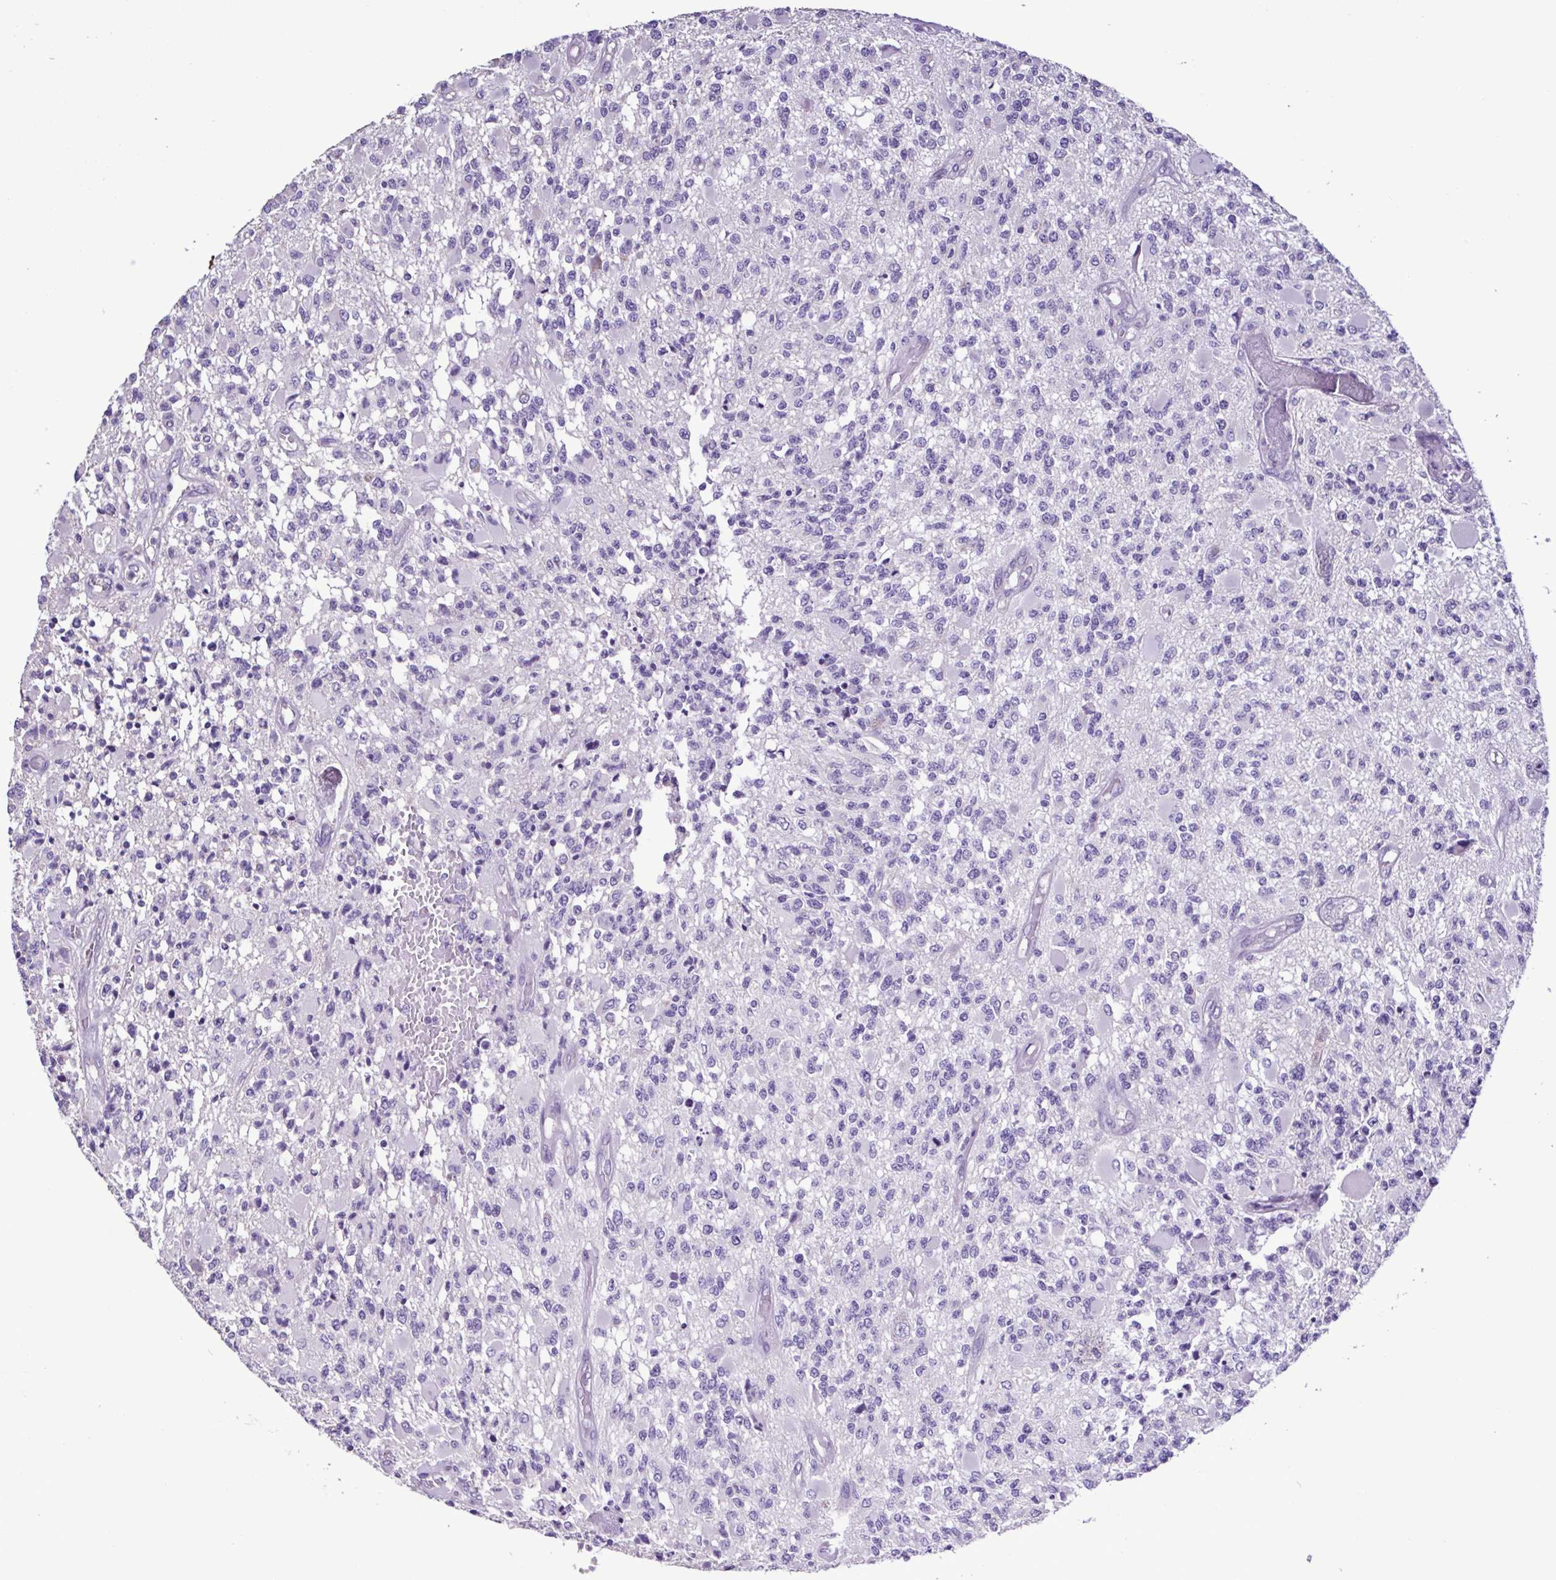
{"staining": {"intensity": "negative", "quantity": "none", "location": "none"}, "tissue": "glioma", "cell_type": "Tumor cells", "image_type": "cancer", "snomed": [{"axis": "morphology", "description": "Glioma, malignant, High grade"}, {"axis": "topography", "description": "Brain"}], "caption": "Human glioma stained for a protein using immunohistochemistry (IHC) demonstrates no positivity in tumor cells.", "gene": "PLA2G4E", "patient": {"sex": "female", "age": 63}}